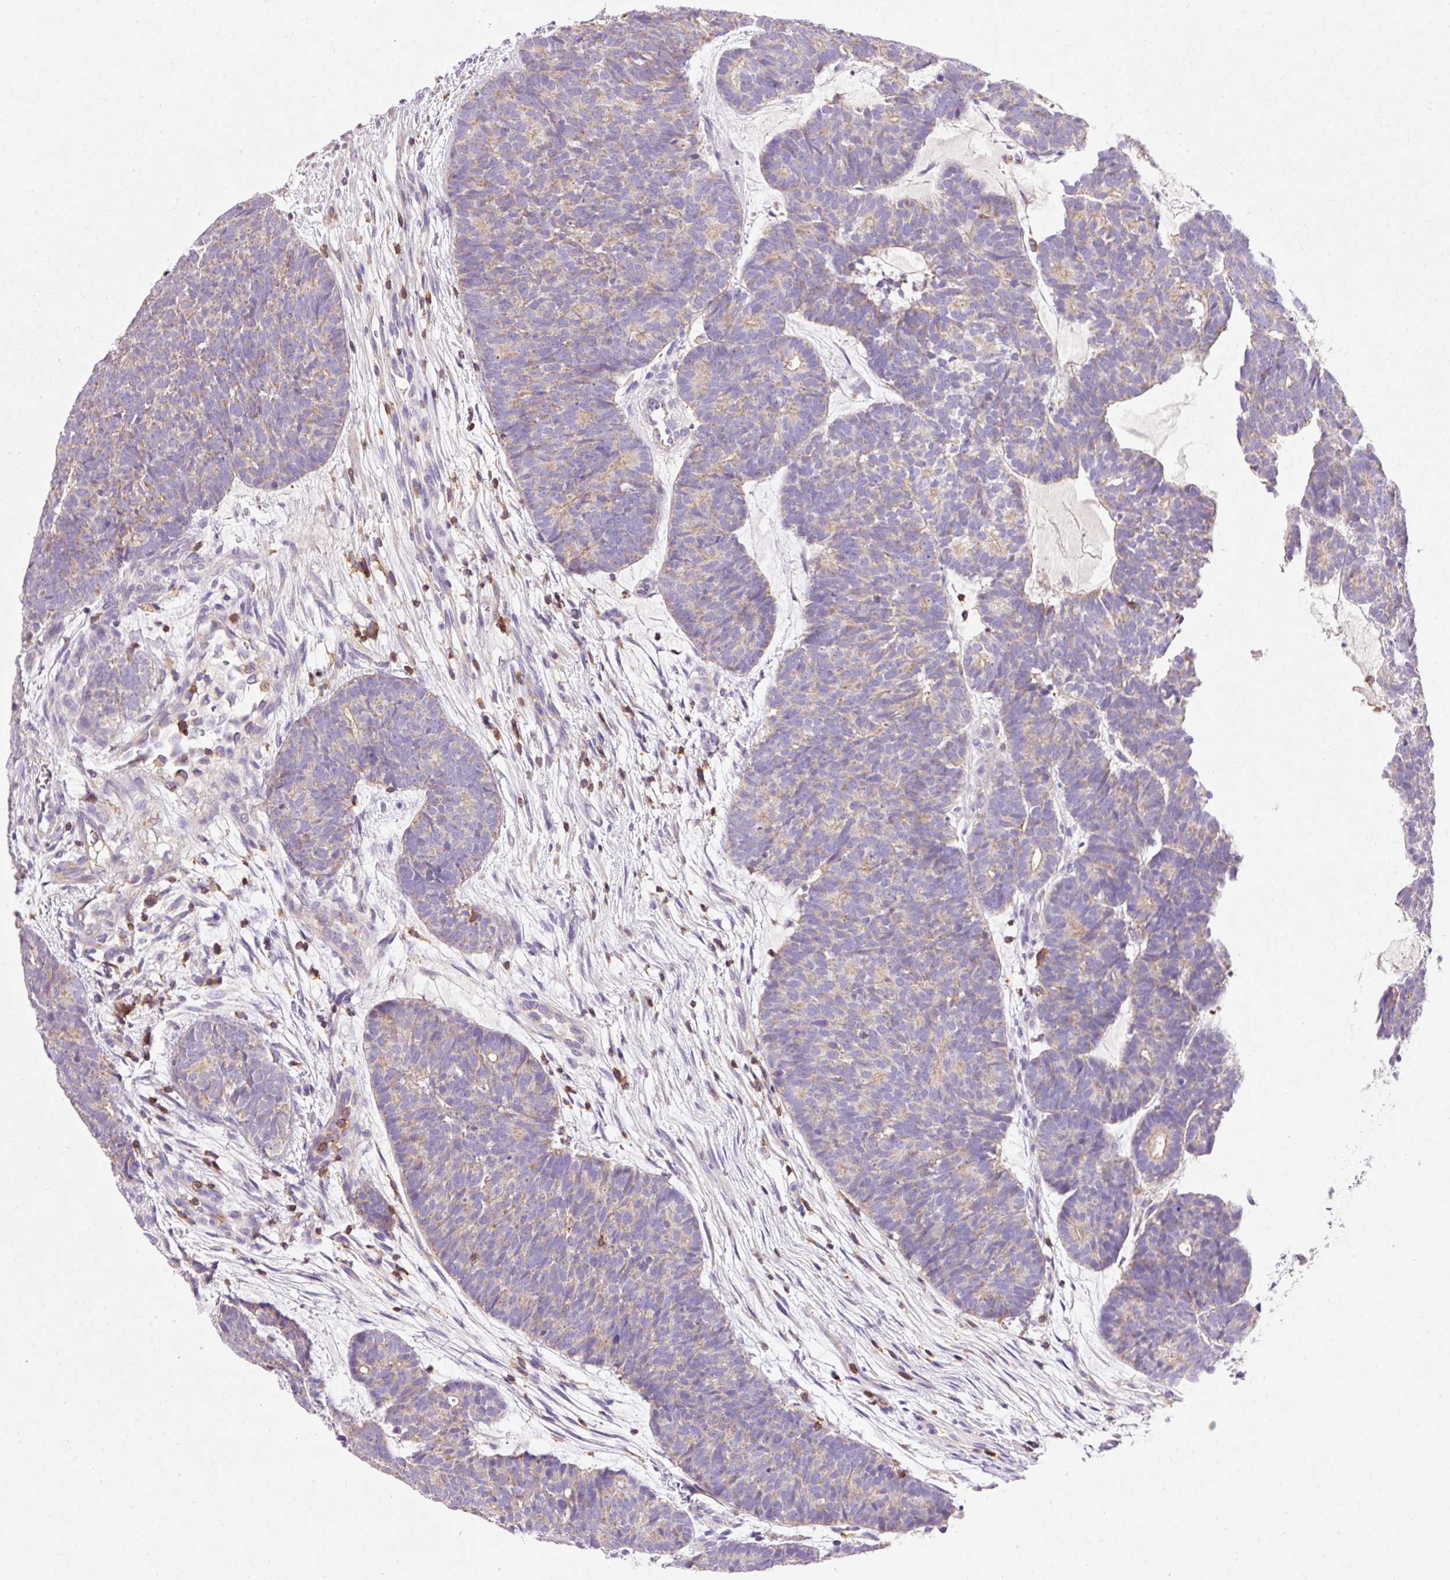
{"staining": {"intensity": "weak", "quantity": ">75%", "location": "cytoplasmic/membranous"}, "tissue": "head and neck cancer", "cell_type": "Tumor cells", "image_type": "cancer", "snomed": [{"axis": "morphology", "description": "Adenocarcinoma, NOS"}, {"axis": "topography", "description": "Head-Neck"}], "caption": "Protein expression analysis of human adenocarcinoma (head and neck) reveals weak cytoplasmic/membranous positivity in about >75% of tumor cells. The staining was performed using DAB to visualize the protein expression in brown, while the nuclei were stained in blue with hematoxylin (Magnification: 20x).", "gene": "IMMT", "patient": {"sex": "female", "age": 81}}